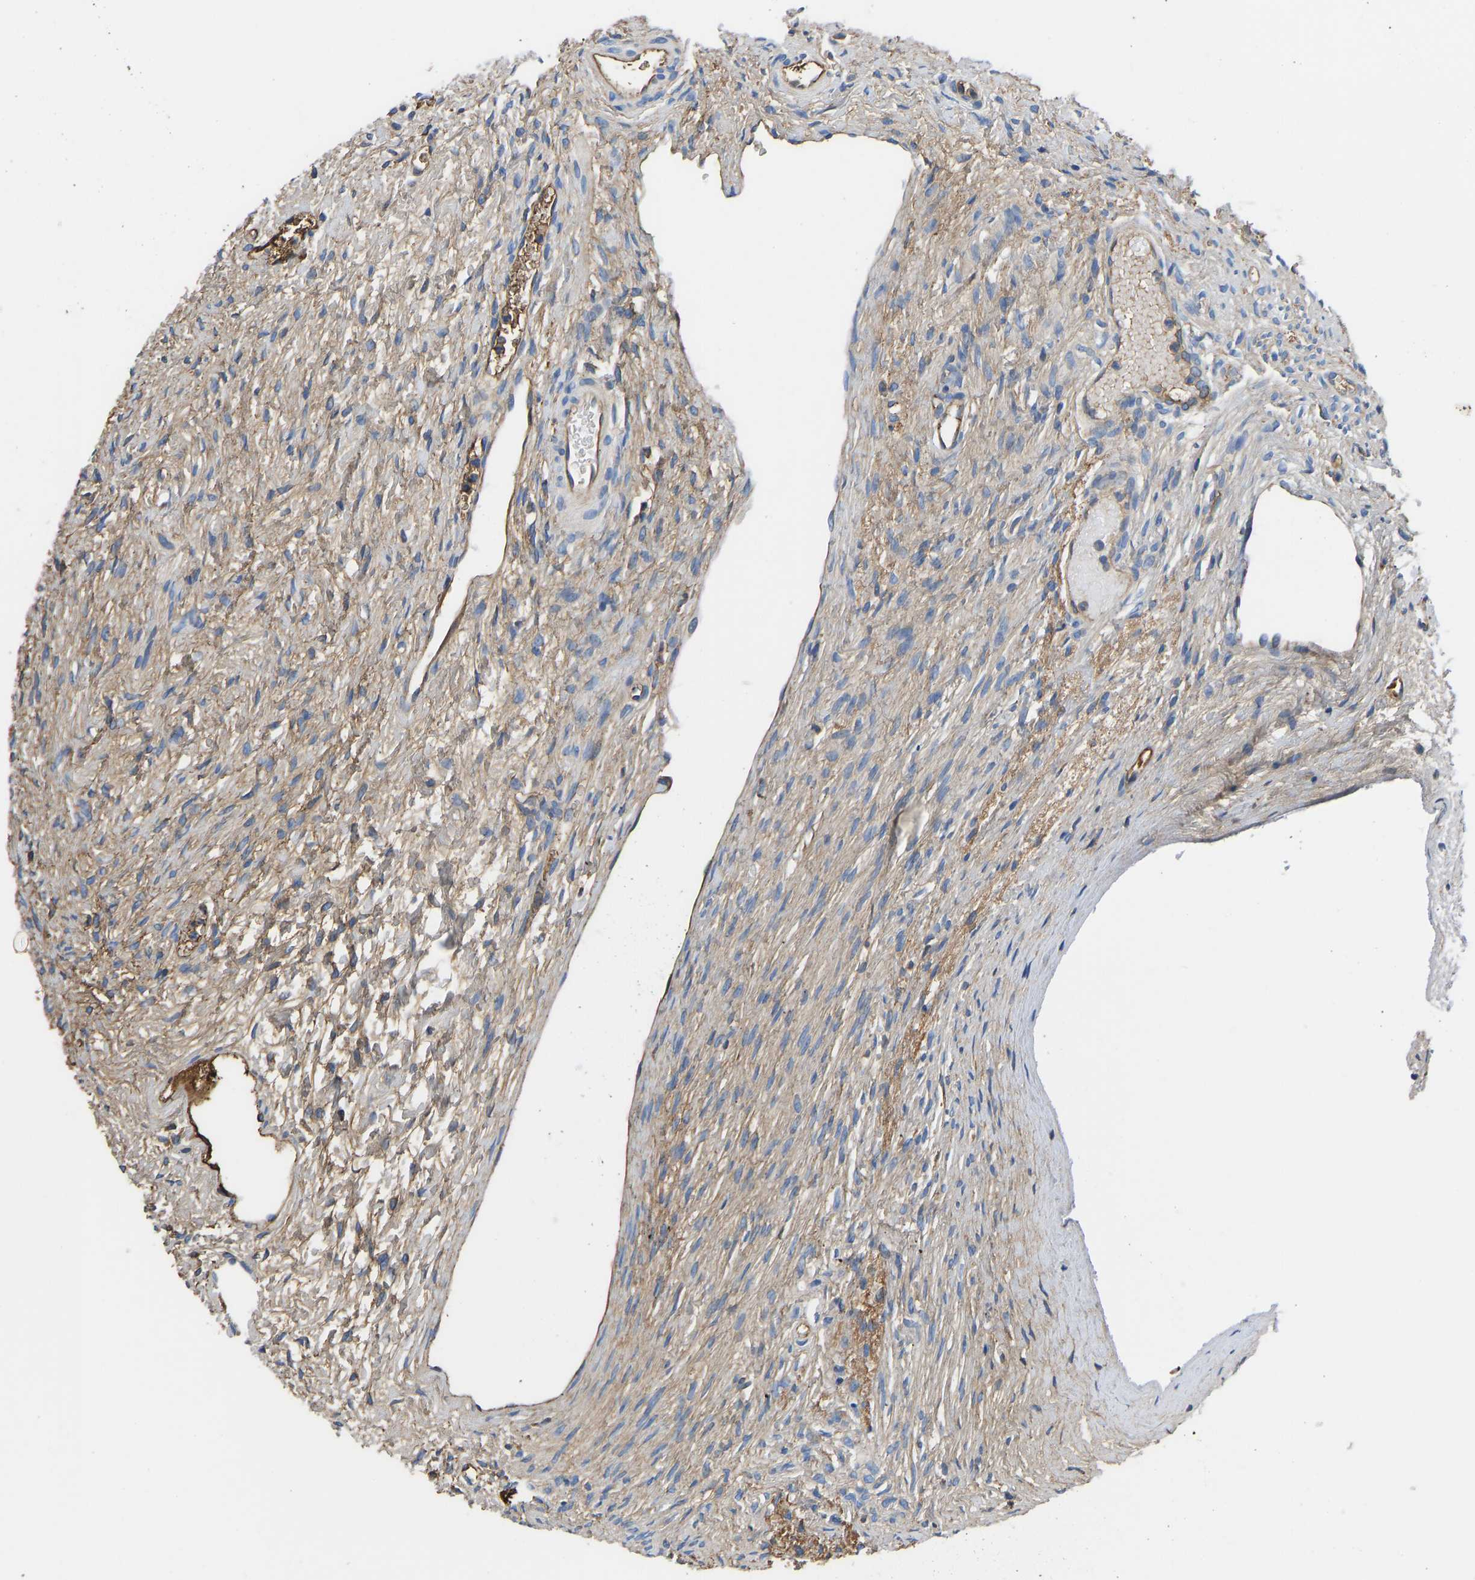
{"staining": {"intensity": "negative", "quantity": "none", "location": "none"}, "tissue": "ovary", "cell_type": "Follicle cells", "image_type": "normal", "snomed": [{"axis": "morphology", "description": "Normal tissue, NOS"}, {"axis": "topography", "description": "Ovary"}], "caption": "IHC photomicrograph of unremarkable ovary: ovary stained with DAB reveals no significant protein expression in follicle cells. The staining is performed using DAB (3,3'-diaminobenzidine) brown chromogen with nuclei counter-stained in using hematoxylin.", "gene": "HSPG2", "patient": {"sex": "female", "age": 33}}